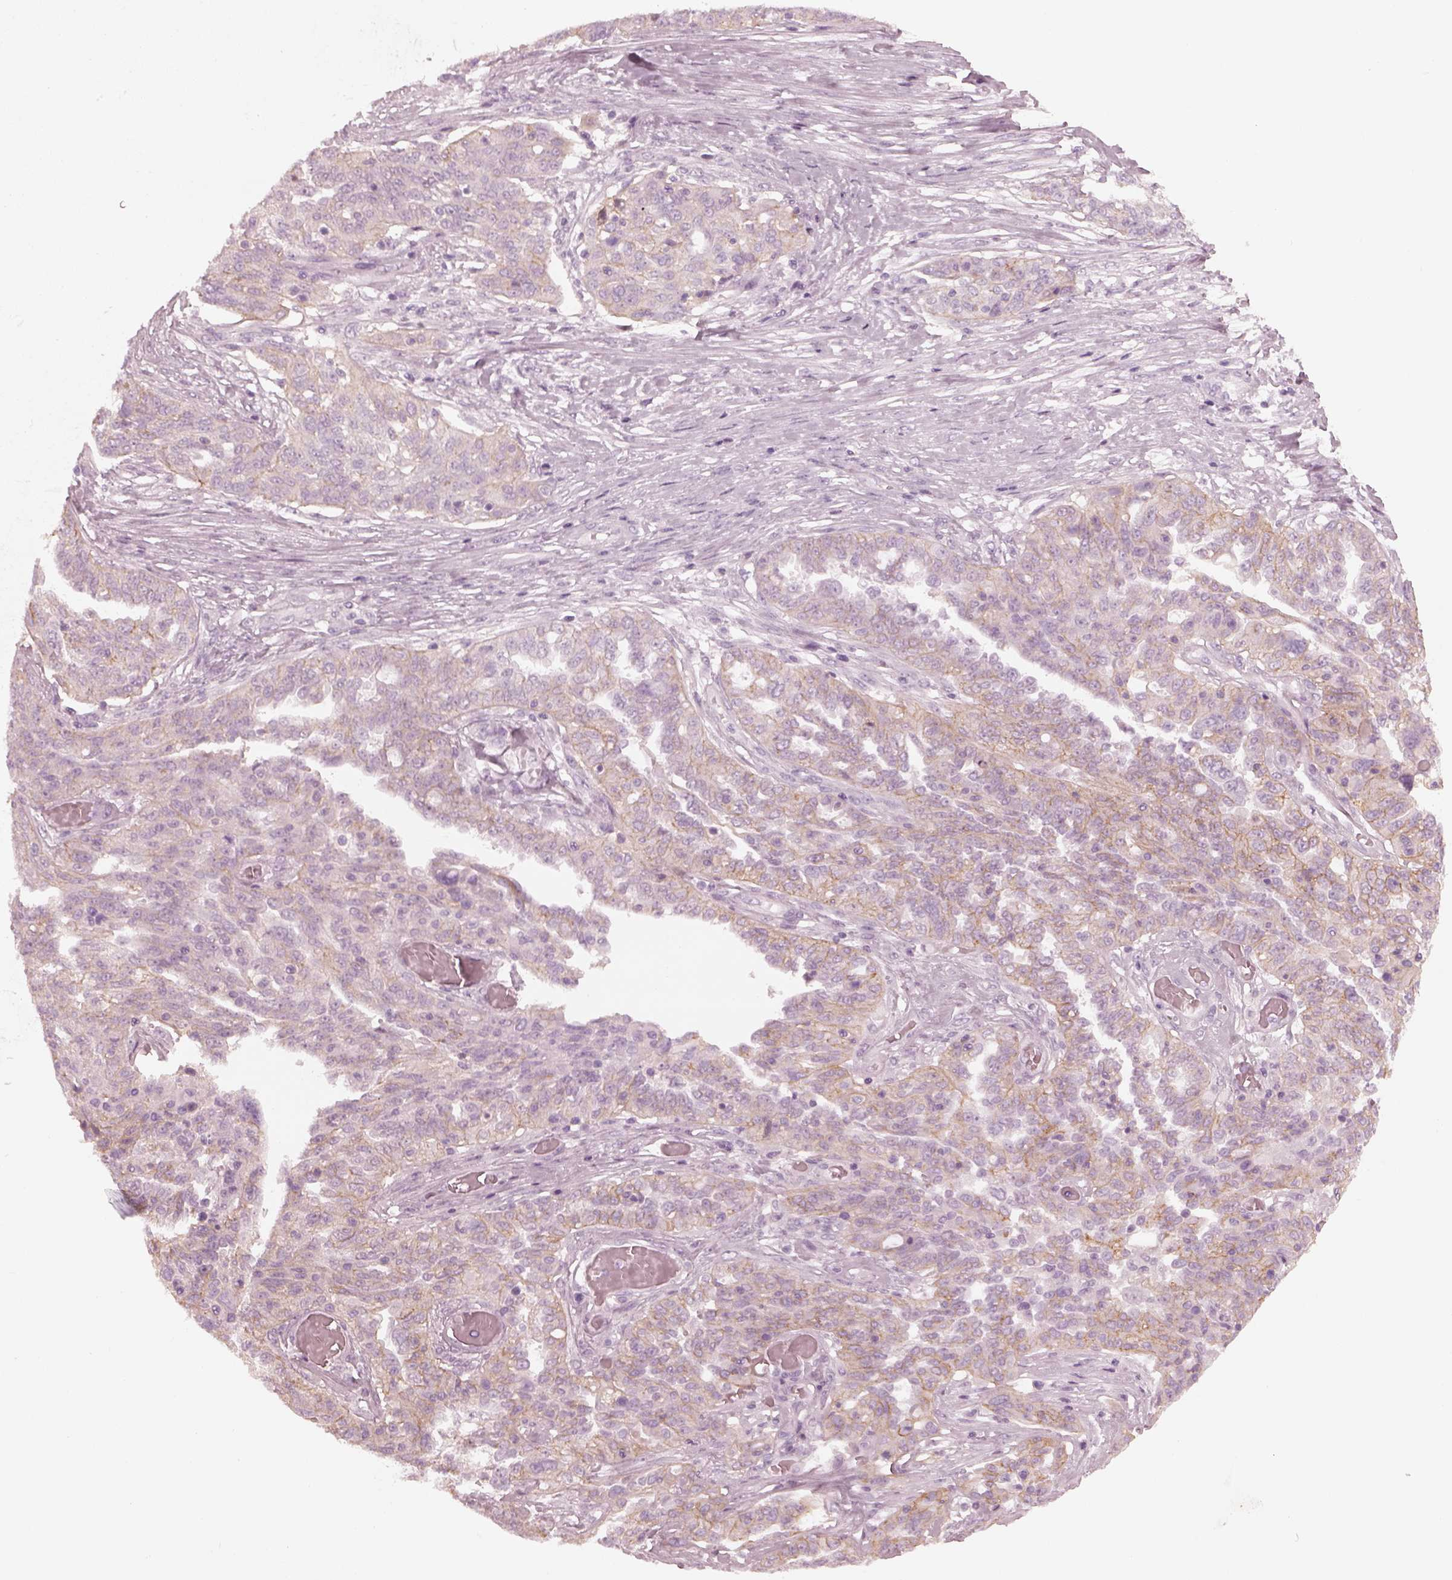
{"staining": {"intensity": "negative", "quantity": "none", "location": "none"}, "tissue": "ovarian cancer", "cell_type": "Tumor cells", "image_type": "cancer", "snomed": [{"axis": "morphology", "description": "Cystadenocarcinoma, serous, NOS"}, {"axis": "topography", "description": "Ovary"}], "caption": "High magnification brightfield microscopy of ovarian serous cystadenocarcinoma stained with DAB (brown) and counterstained with hematoxylin (blue): tumor cells show no significant positivity.", "gene": "CRYBA2", "patient": {"sex": "female", "age": 67}}